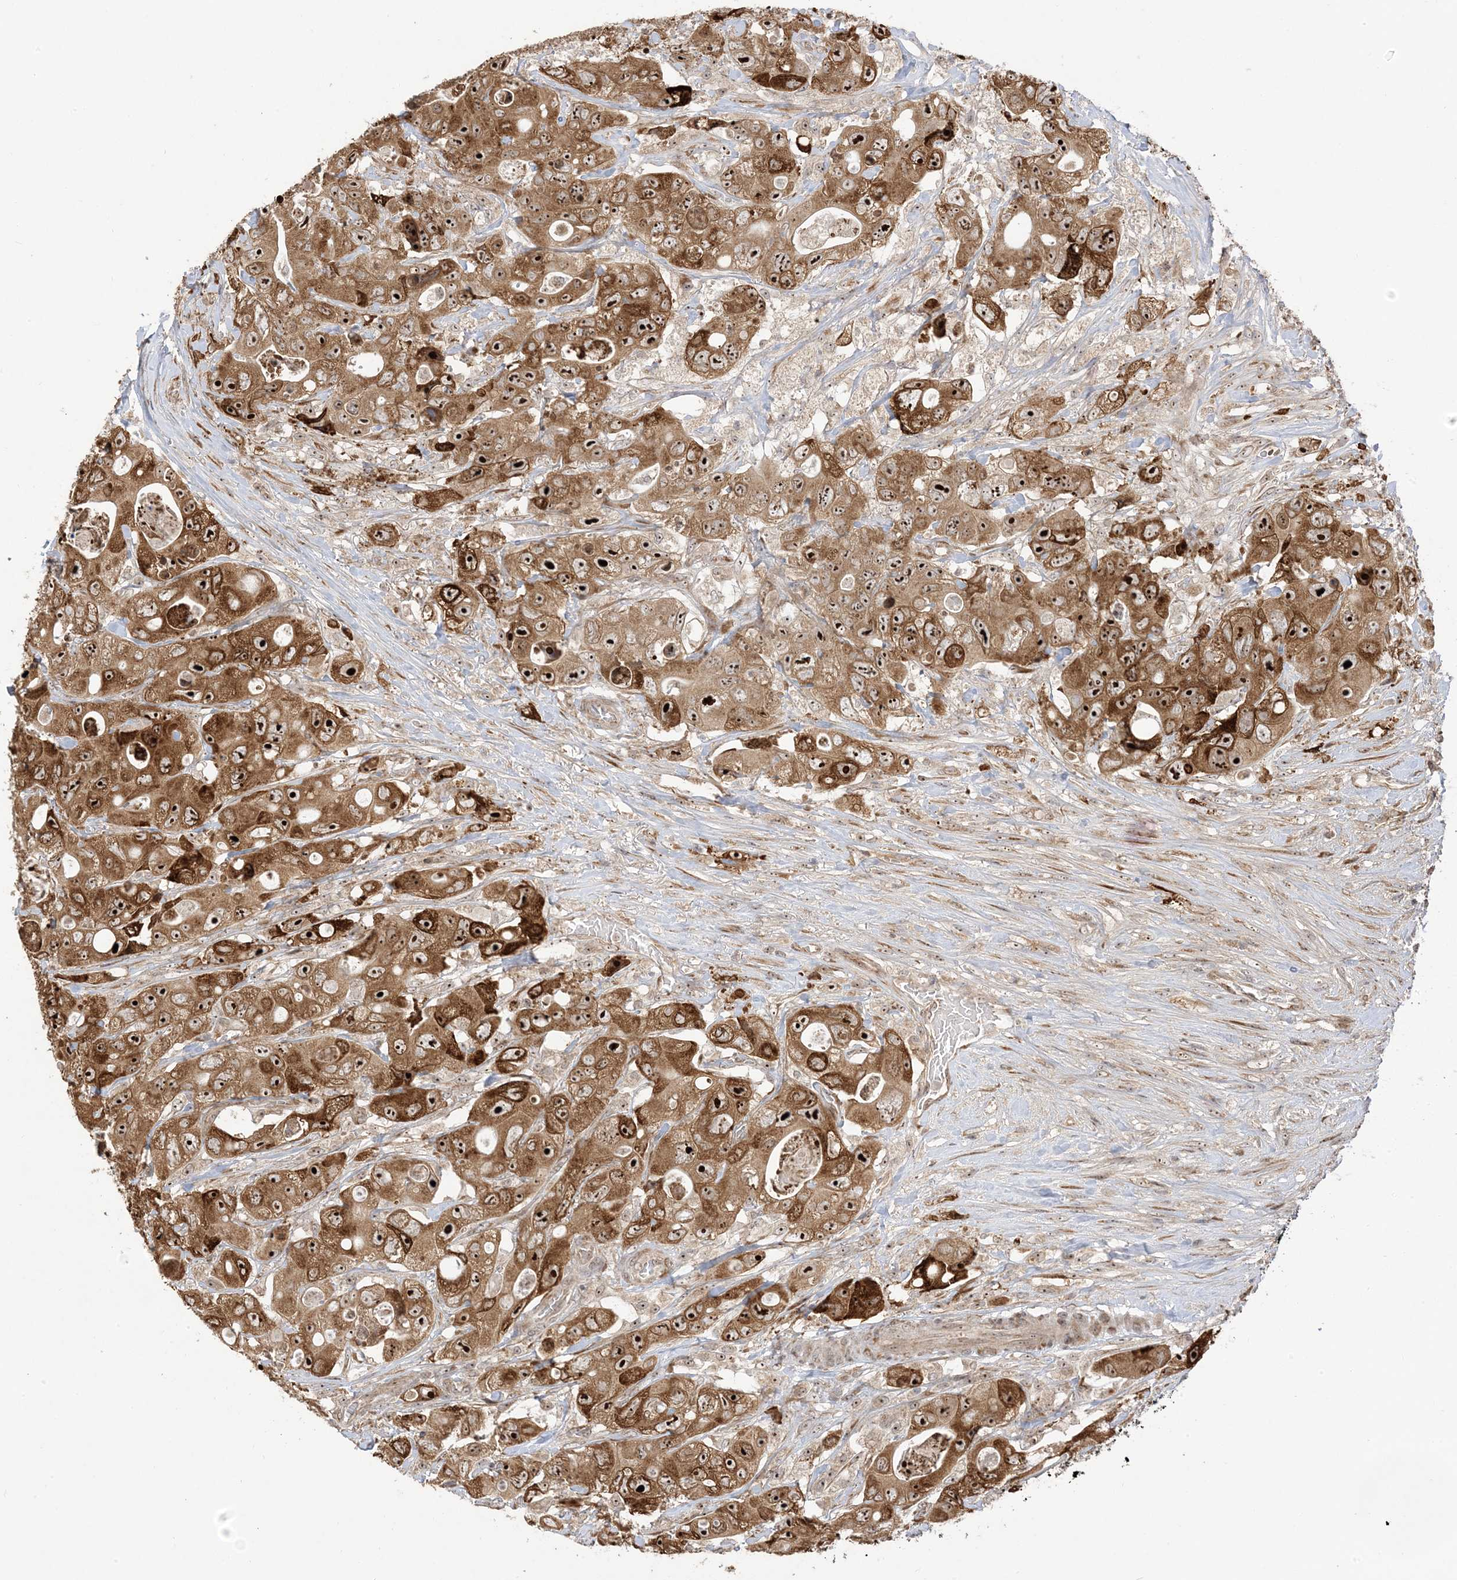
{"staining": {"intensity": "strong", "quantity": ">75%", "location": "cytoplasmic/membranous,nuclear"}, "tissue": "colorectal cancer", "cell_type": "Tumor cells", "image_type": "cancer", "snomed": [{"axis": "morphology", "description": "Adenocarcinoma, NOS"}, {"axis": "topography", "description": "Colon"}], "caption": "Immunohistochemical staining of colorectal adenocarcinoma reveals high levels of strong cytoplasmic/membranous and nuclear protein positivity in approximately >75% of tumor cells.", "gene": "ECM2", "patient": {"sex": "female", "age": 46}}